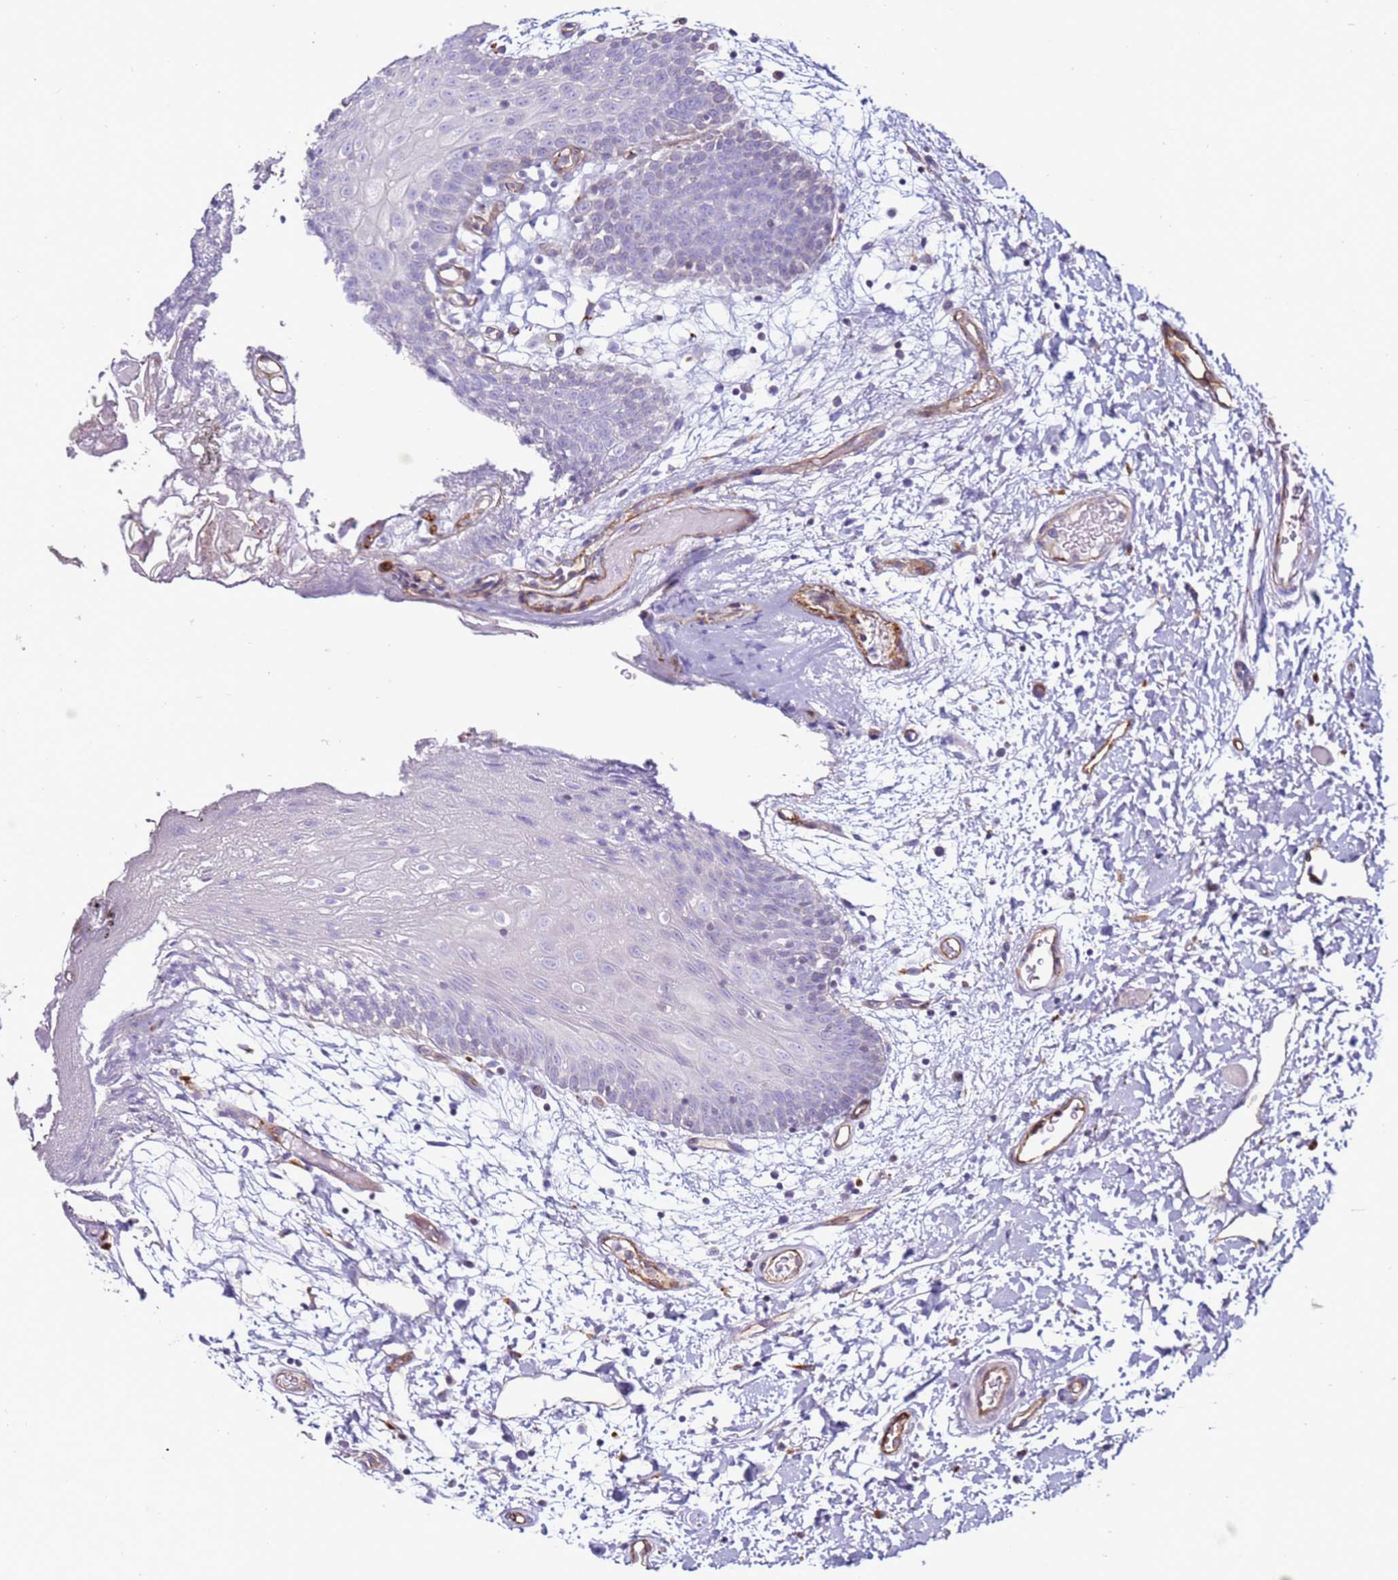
{"staining": {"intensity": "negative", "quantity": "none", "location": "none"}, "tissue": "oral mucosa", "cell_type": "Squamous epithelial cells", "image_type": "normal", "snomed": [{"axis": "morphology", "description": "Normal tissue, NOS"}, {"axis": "topography", "description": "Skeletal muscle"}, {"axis": "topography", "description": "Oral tissue"}, {"axis": "topography", "description": "Salivary gland"}, {"axis": "topography", "description": "Peripheral nerve tissue"}], "caption": "DAB immunohistochemical staining of unremarkable oral mucosa displays no significant staining in squamous epithelial cells.", "gene": "CLEC4M", "patient": {"sex": "male", "age": 54}}